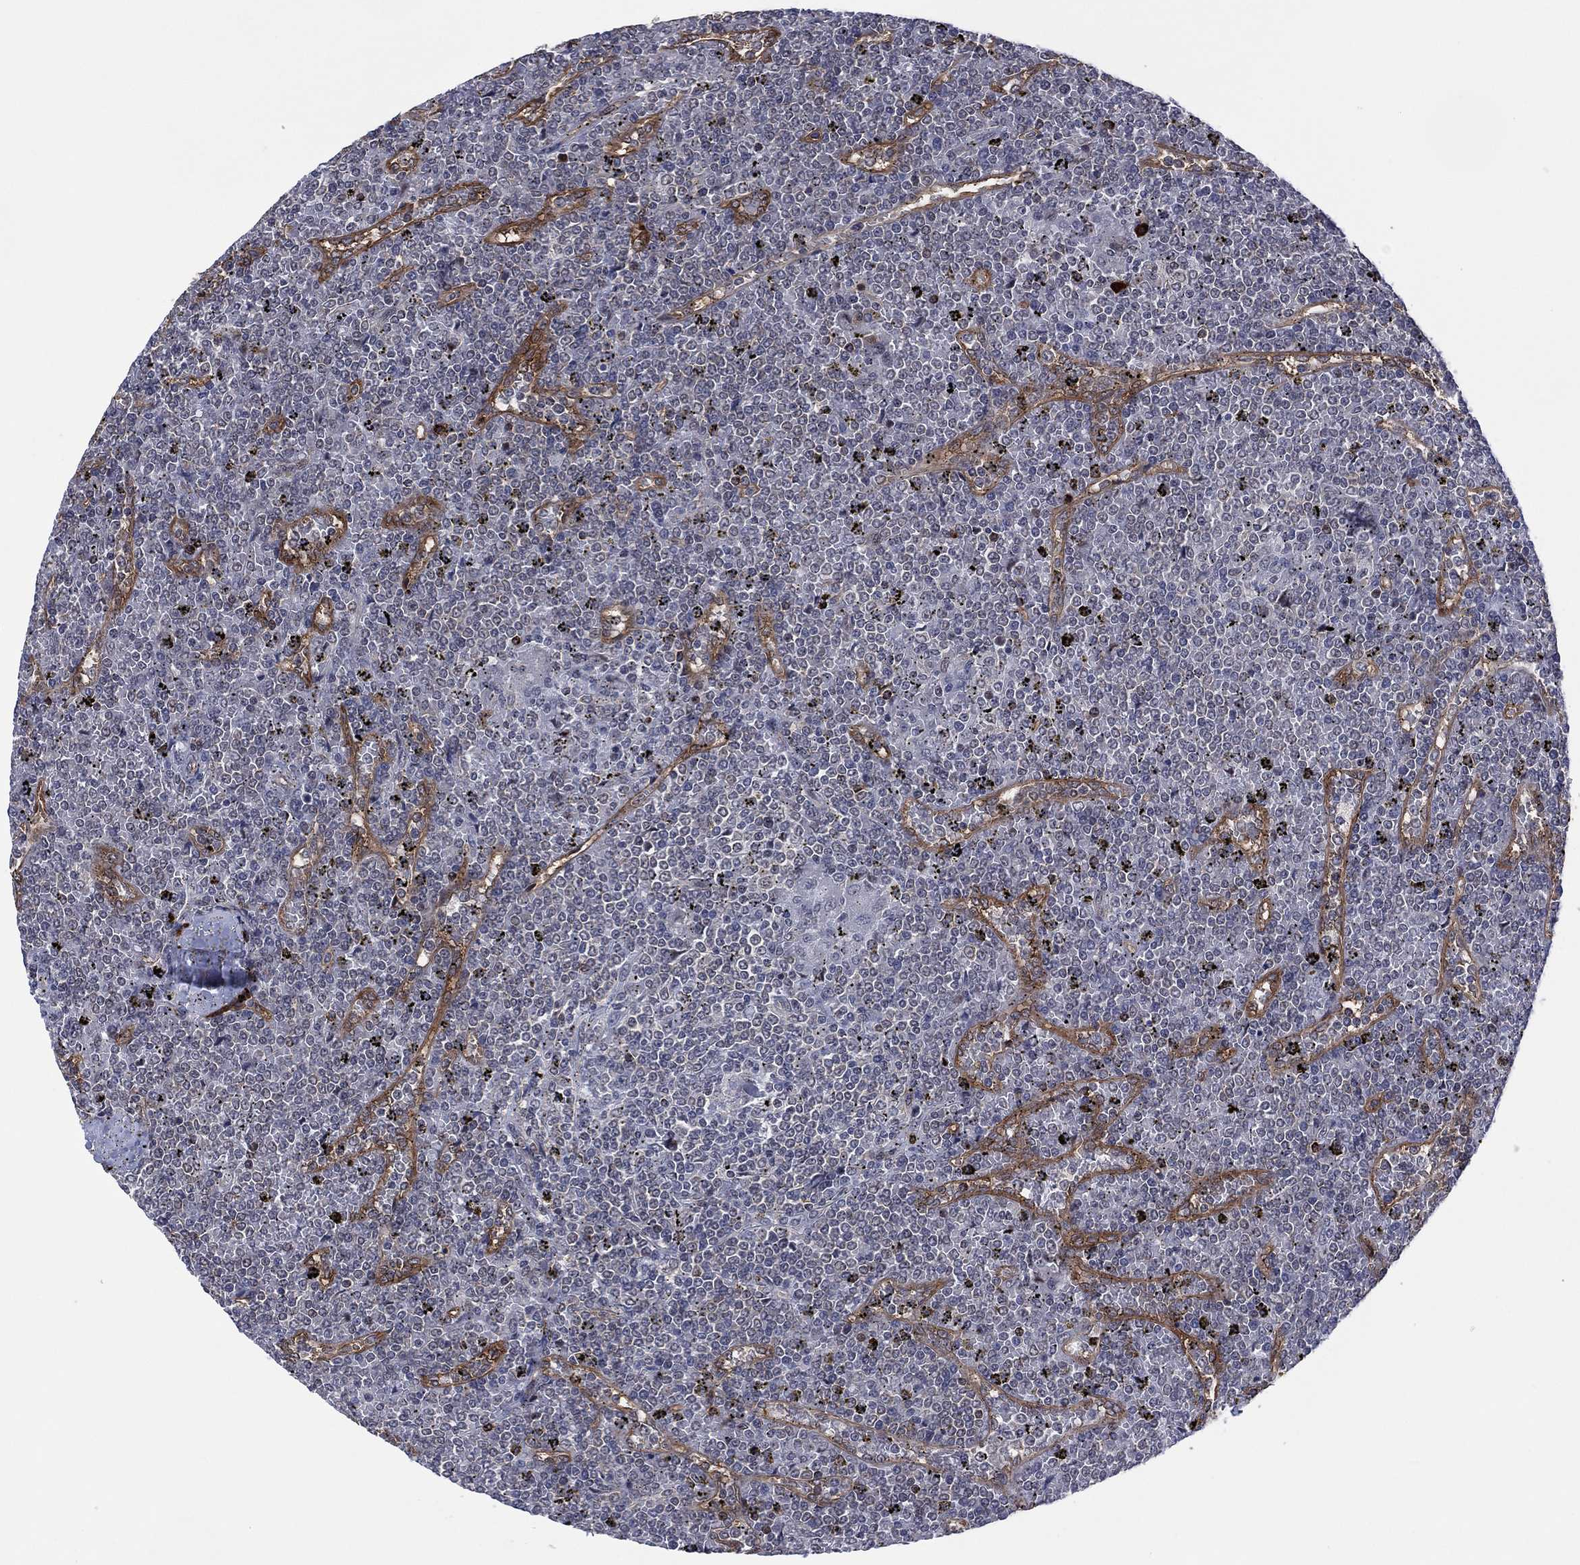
{"staining": {"intensity": "negative", "quantity": "none", "location": "none"}, "tissue": "lymphoma", "cell_type": "Tumor cells", "image_type": "cancer", "snomed": [{"axis": "morphology", "description": "Malignant lymphoma, non-Hodgkin's type, Low grade"}, {"axis": "topography", "description": "Spleen"}], "caption": "The immunohistochemistry (IHC) micrograph has no significant staining in tumor cells of lymphoma tissue.", "gene": "DPP4", "patient": {"sex": "female", "age": 19}}